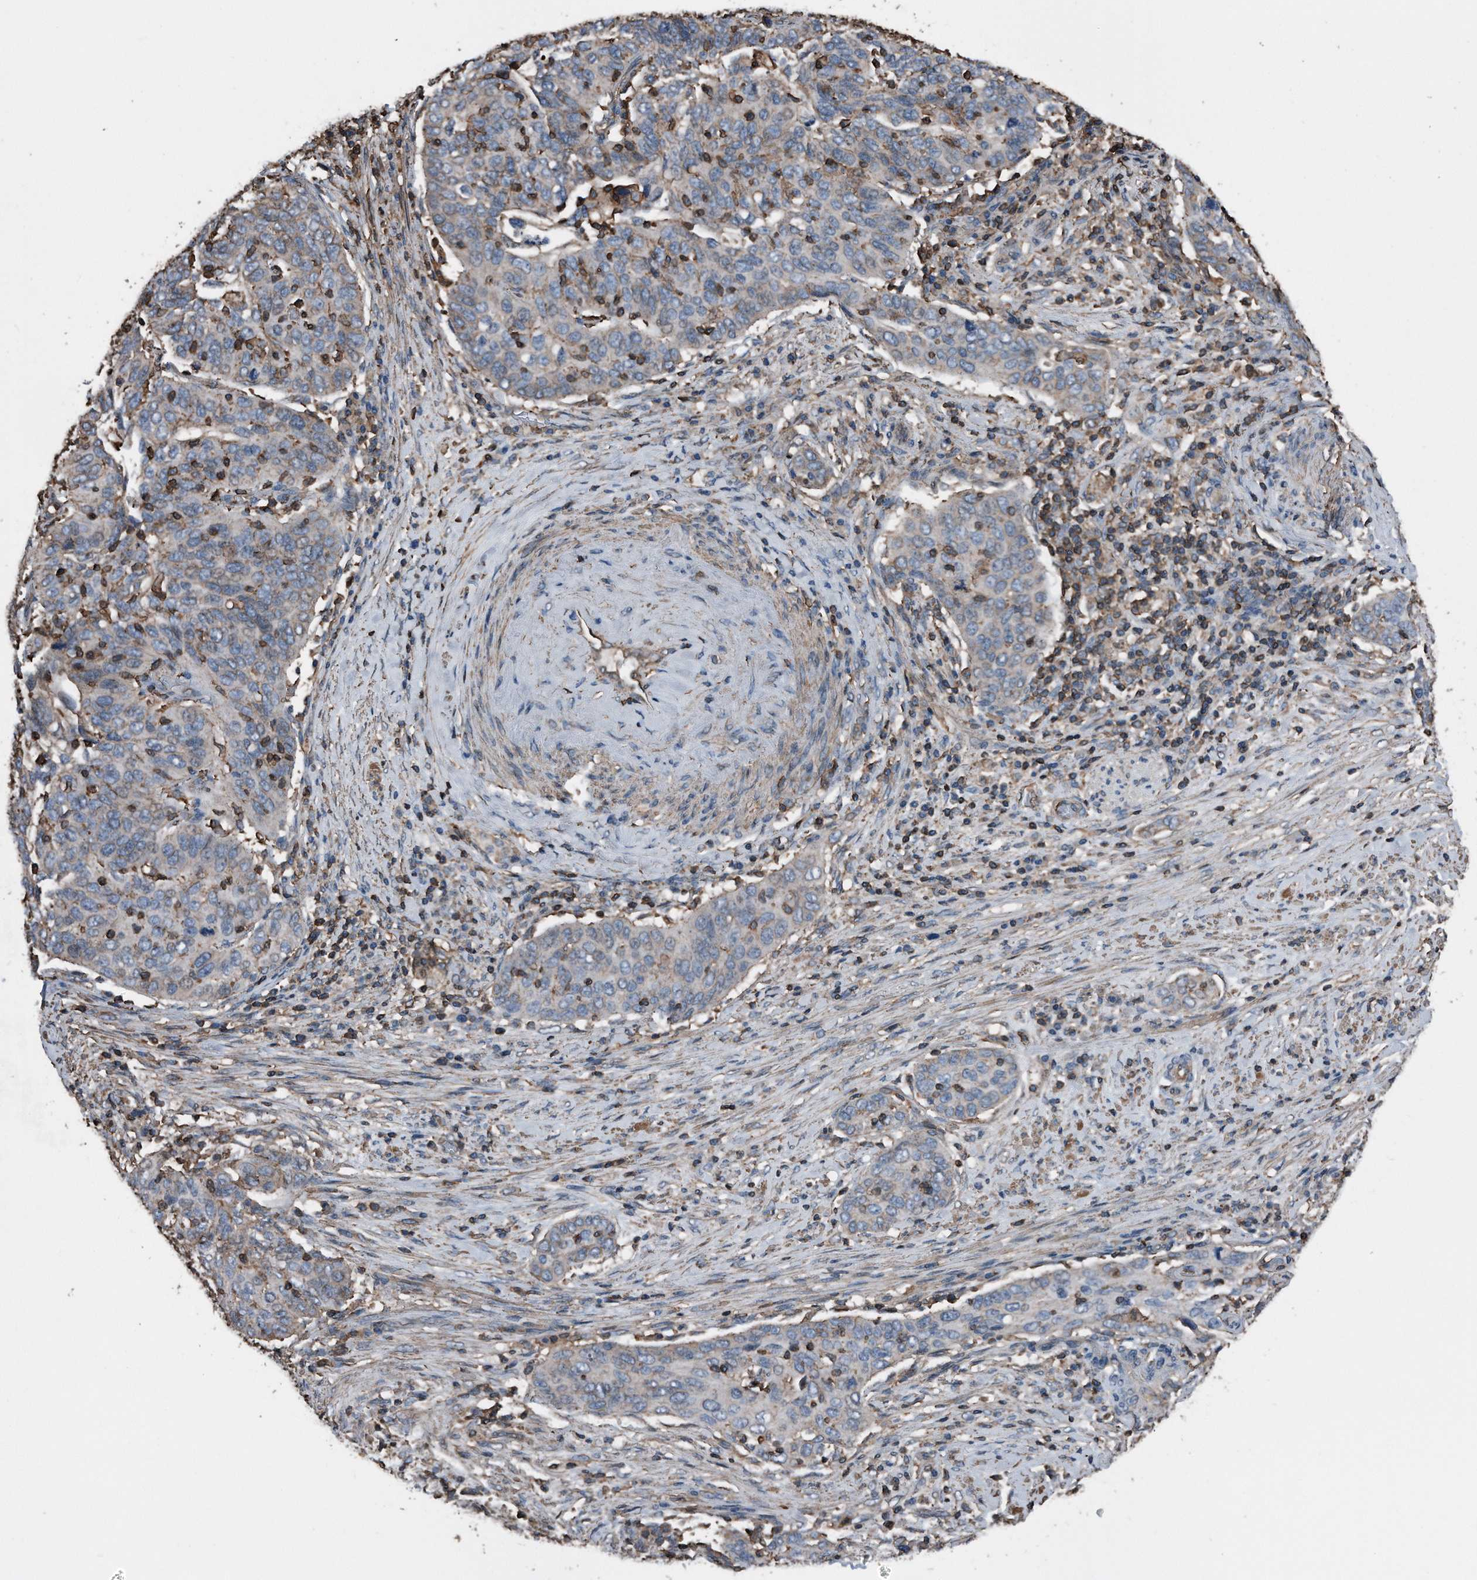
{"staining": {"intensity": "weak", "quantity": "<25%", "location": "cytoplasmic/membranous"}, "tissue": "cervical cancer", "cell_type": "Tumor cells", "image_type": "cancer", "snomed": [{"axis": "morphology", "description": "Squamous cell carcinoma, NOS"}, {"axis": "topography", "description": "Cervix"}], "caption": "DAB (3,3'-diaminobenzidine) immunohistochemical staining of cervical cancer displays no significant expression in tumor cells. The staining was performed using DAB to visualize the protein expression in brown, while the nuclei were stained in blue with hematoxylin (Magnification: 20x).", "gene": "RSPO3", "patient": {"sex": "female", "age": 60}}